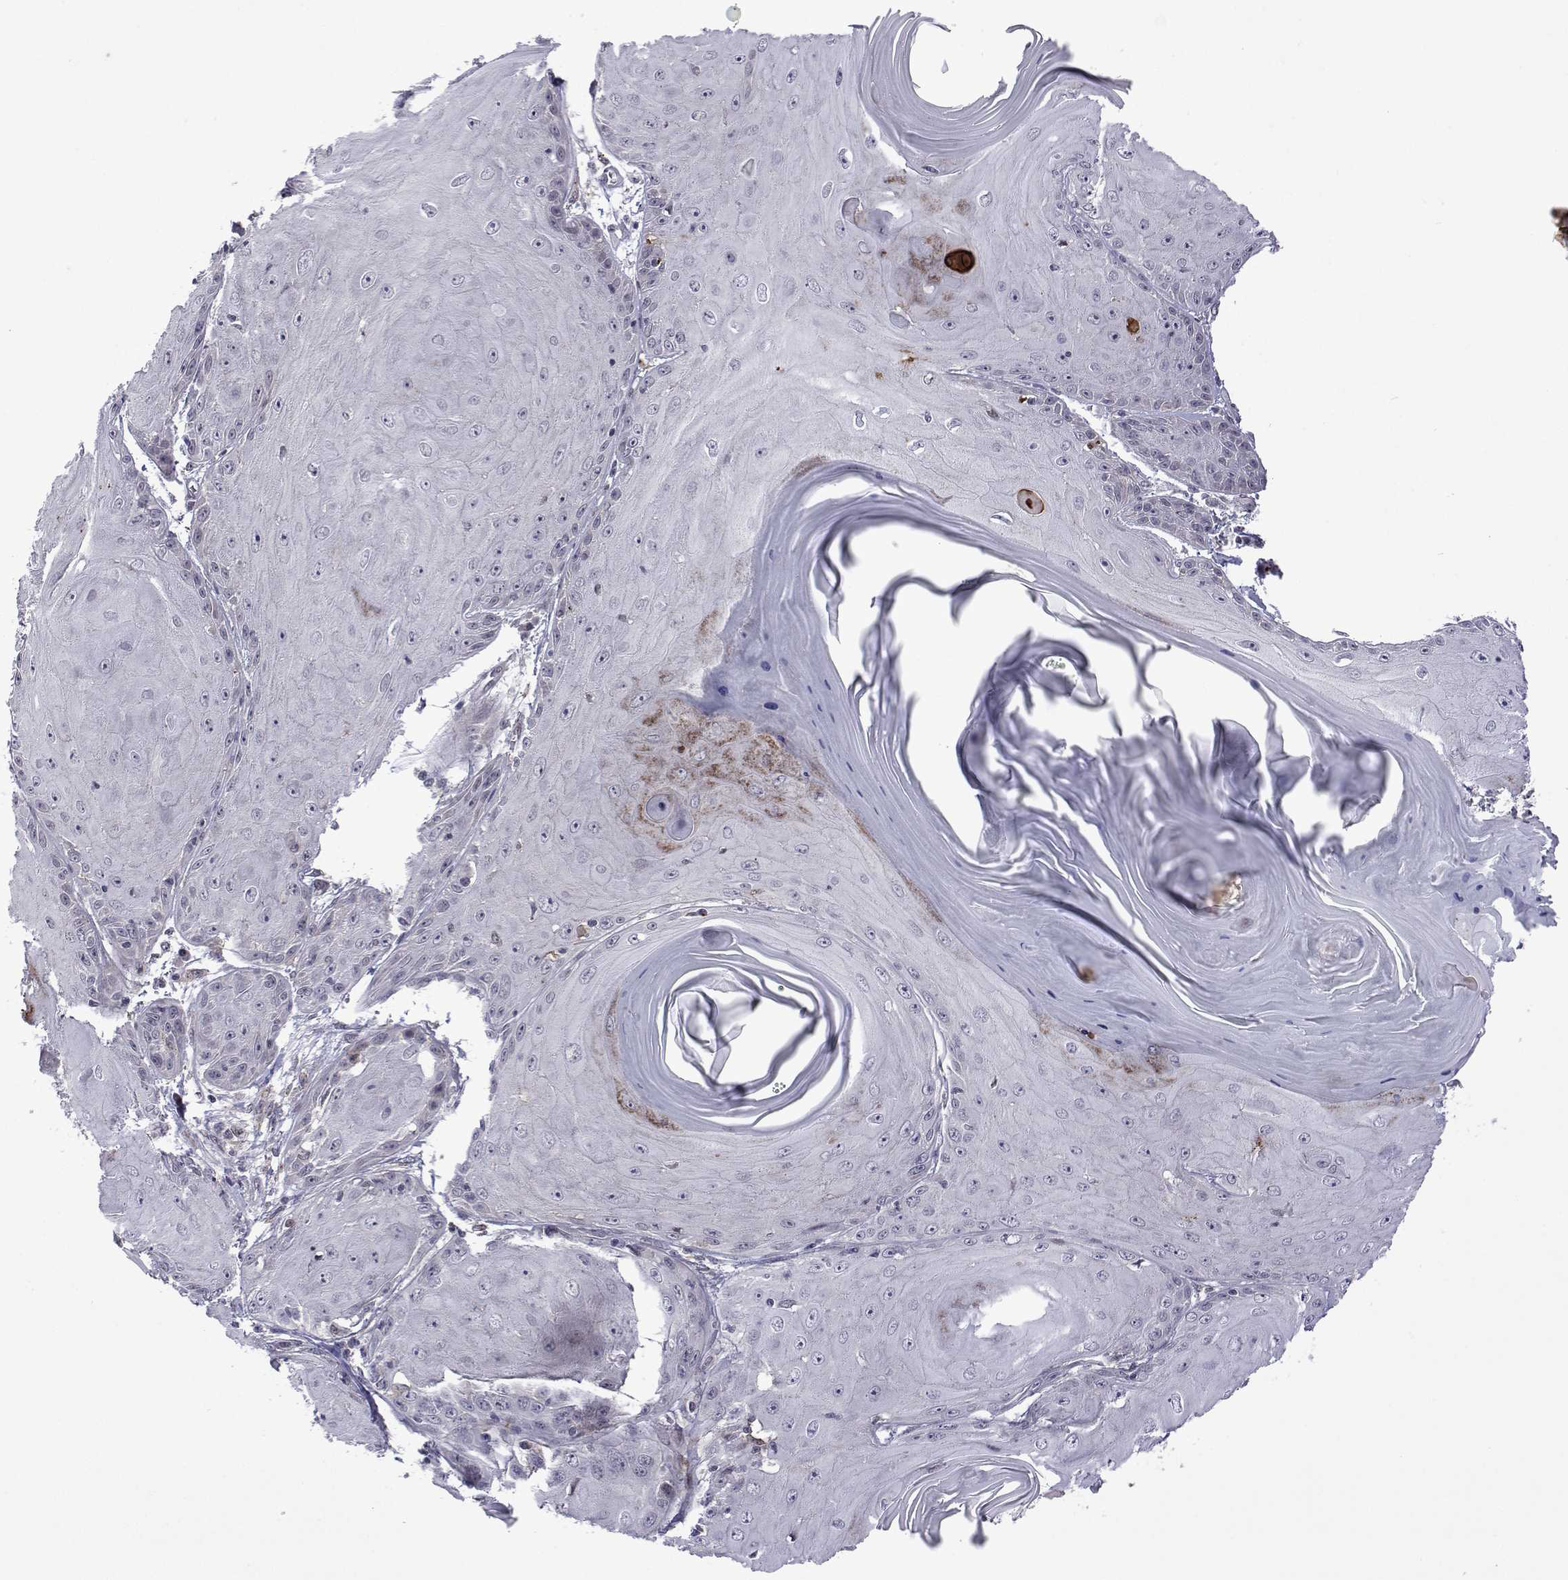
{"staining": {"intensity": "negative", "quantity": "none", "location": "none"}, "tissue": "skin cancer", "cell_type": "Tumor cells", "image_type": "cancer", "snomed": [{"axis": "morphology", "description": "Squamous cell carcinoma, NOS"}, {"axis": "topography", "description": "Skin"}, {"axis": "topography", "description": "Vulva"}], "caption": "IHC of human skin cancer (squamous cell carcinoma) demonstrates no expression in tumor cells. The staining was performed using DAB (3,3'-diaminobenzidine) to visualize the protein expression in brown, while the nuclei were stained in blue with hematoxylin (Magnification: 20x).", "gene": "EFCAB3", "patient": {"sex": "female", "age": 85}}